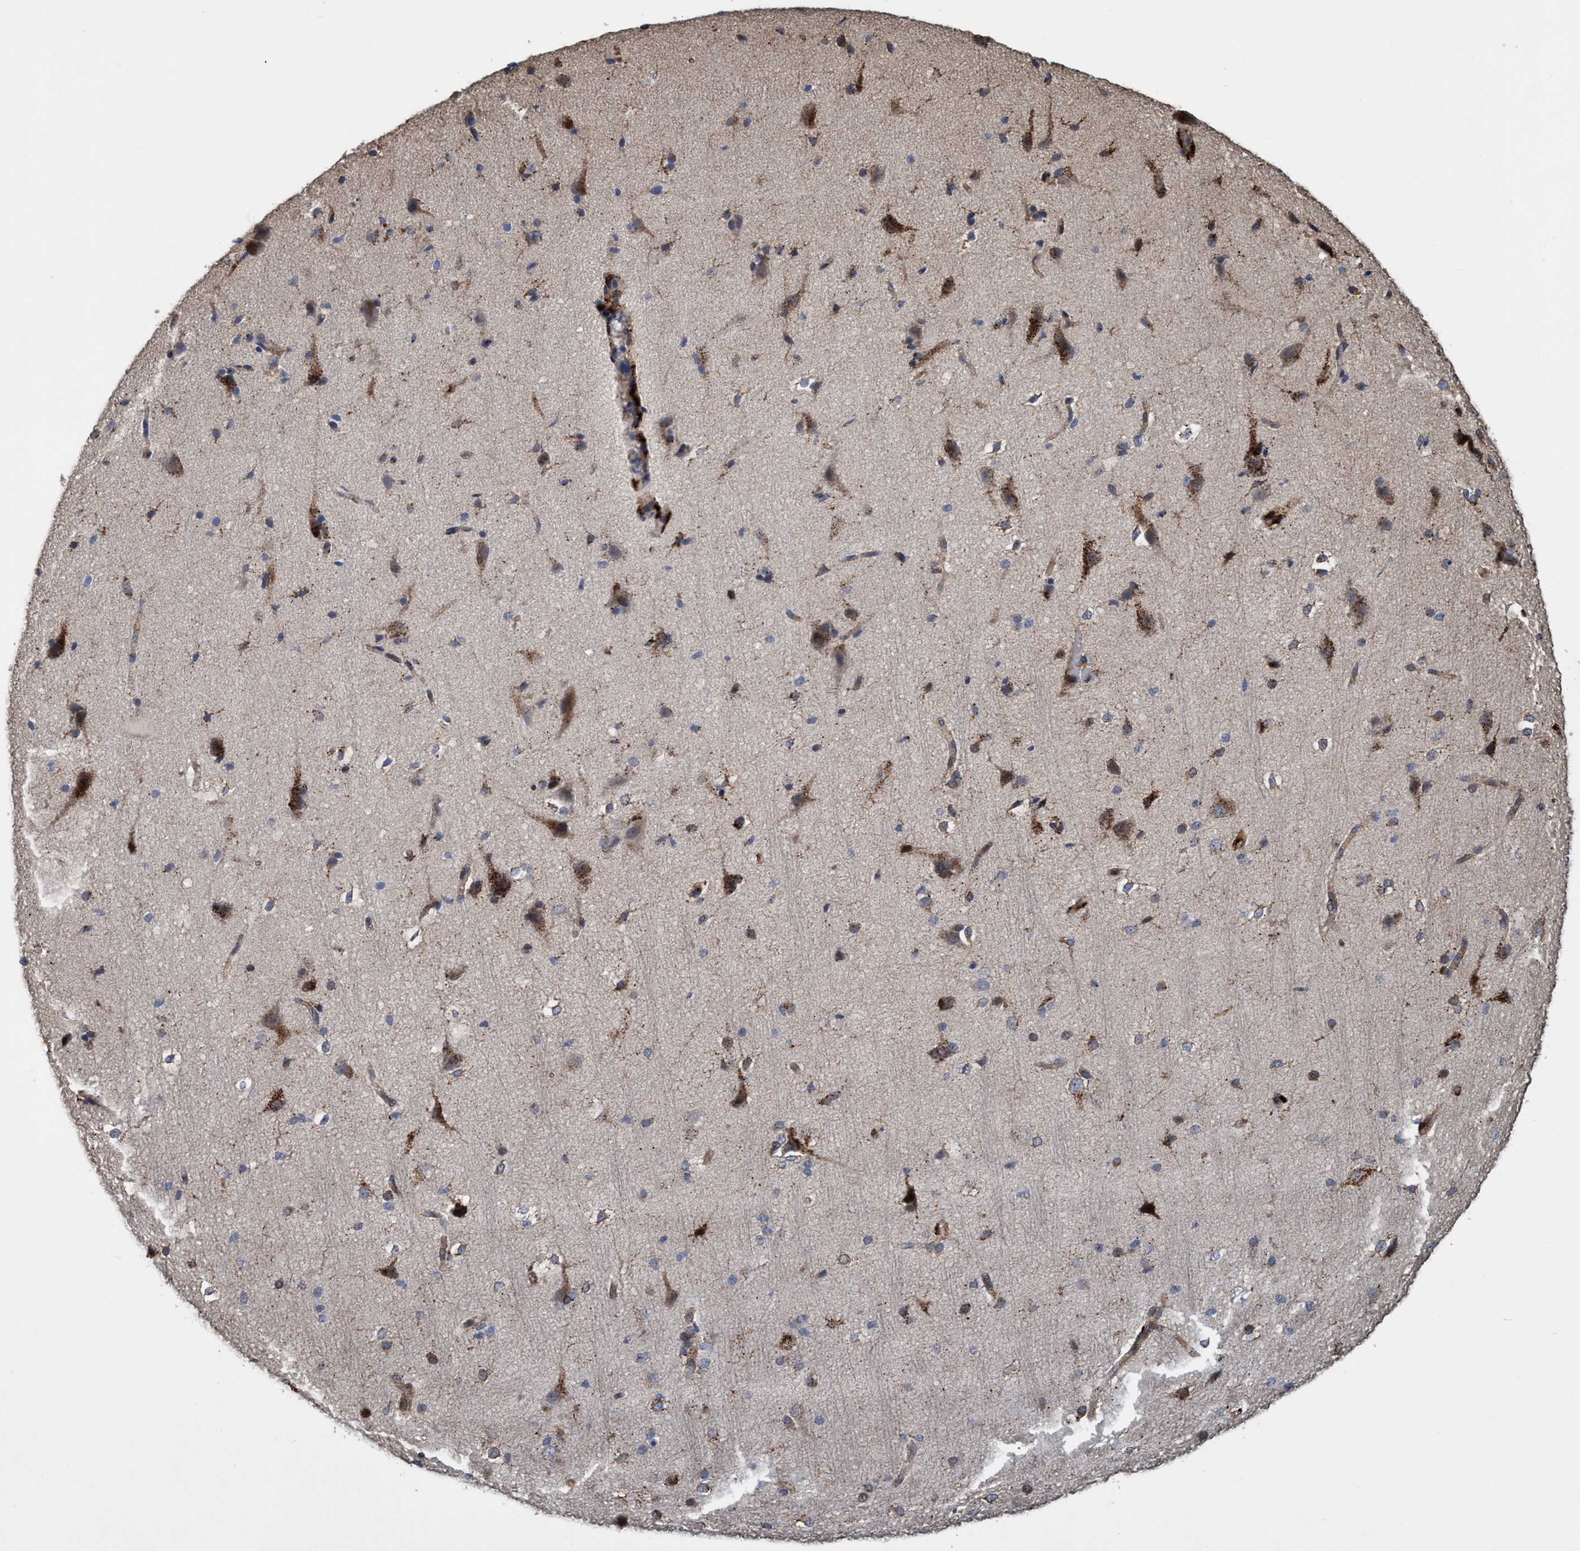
{"staining": {"intensity": "moderate", "quantity": ">75%", "location": "cytoplasmic/membranous"}, "tissue": "cerebral cortex", "cell_type": "Endothelial cells", "image_type": "normal", "snomed": [{"axis": "morphology", "description": "Normal tissue, NOS"}, {"axis": "morphology", "description": "Developmental malformation"}, {"axis": "topography", "description": "Cerebral cortex"}], "caption": "Protein analysis of normal cerebral cortex exhibits moderate cytoplasmic/membranous positivity in about >75% of endothelial cells.", "gene": "BBS9", "patient": {"sex": "female", "age": 30}}